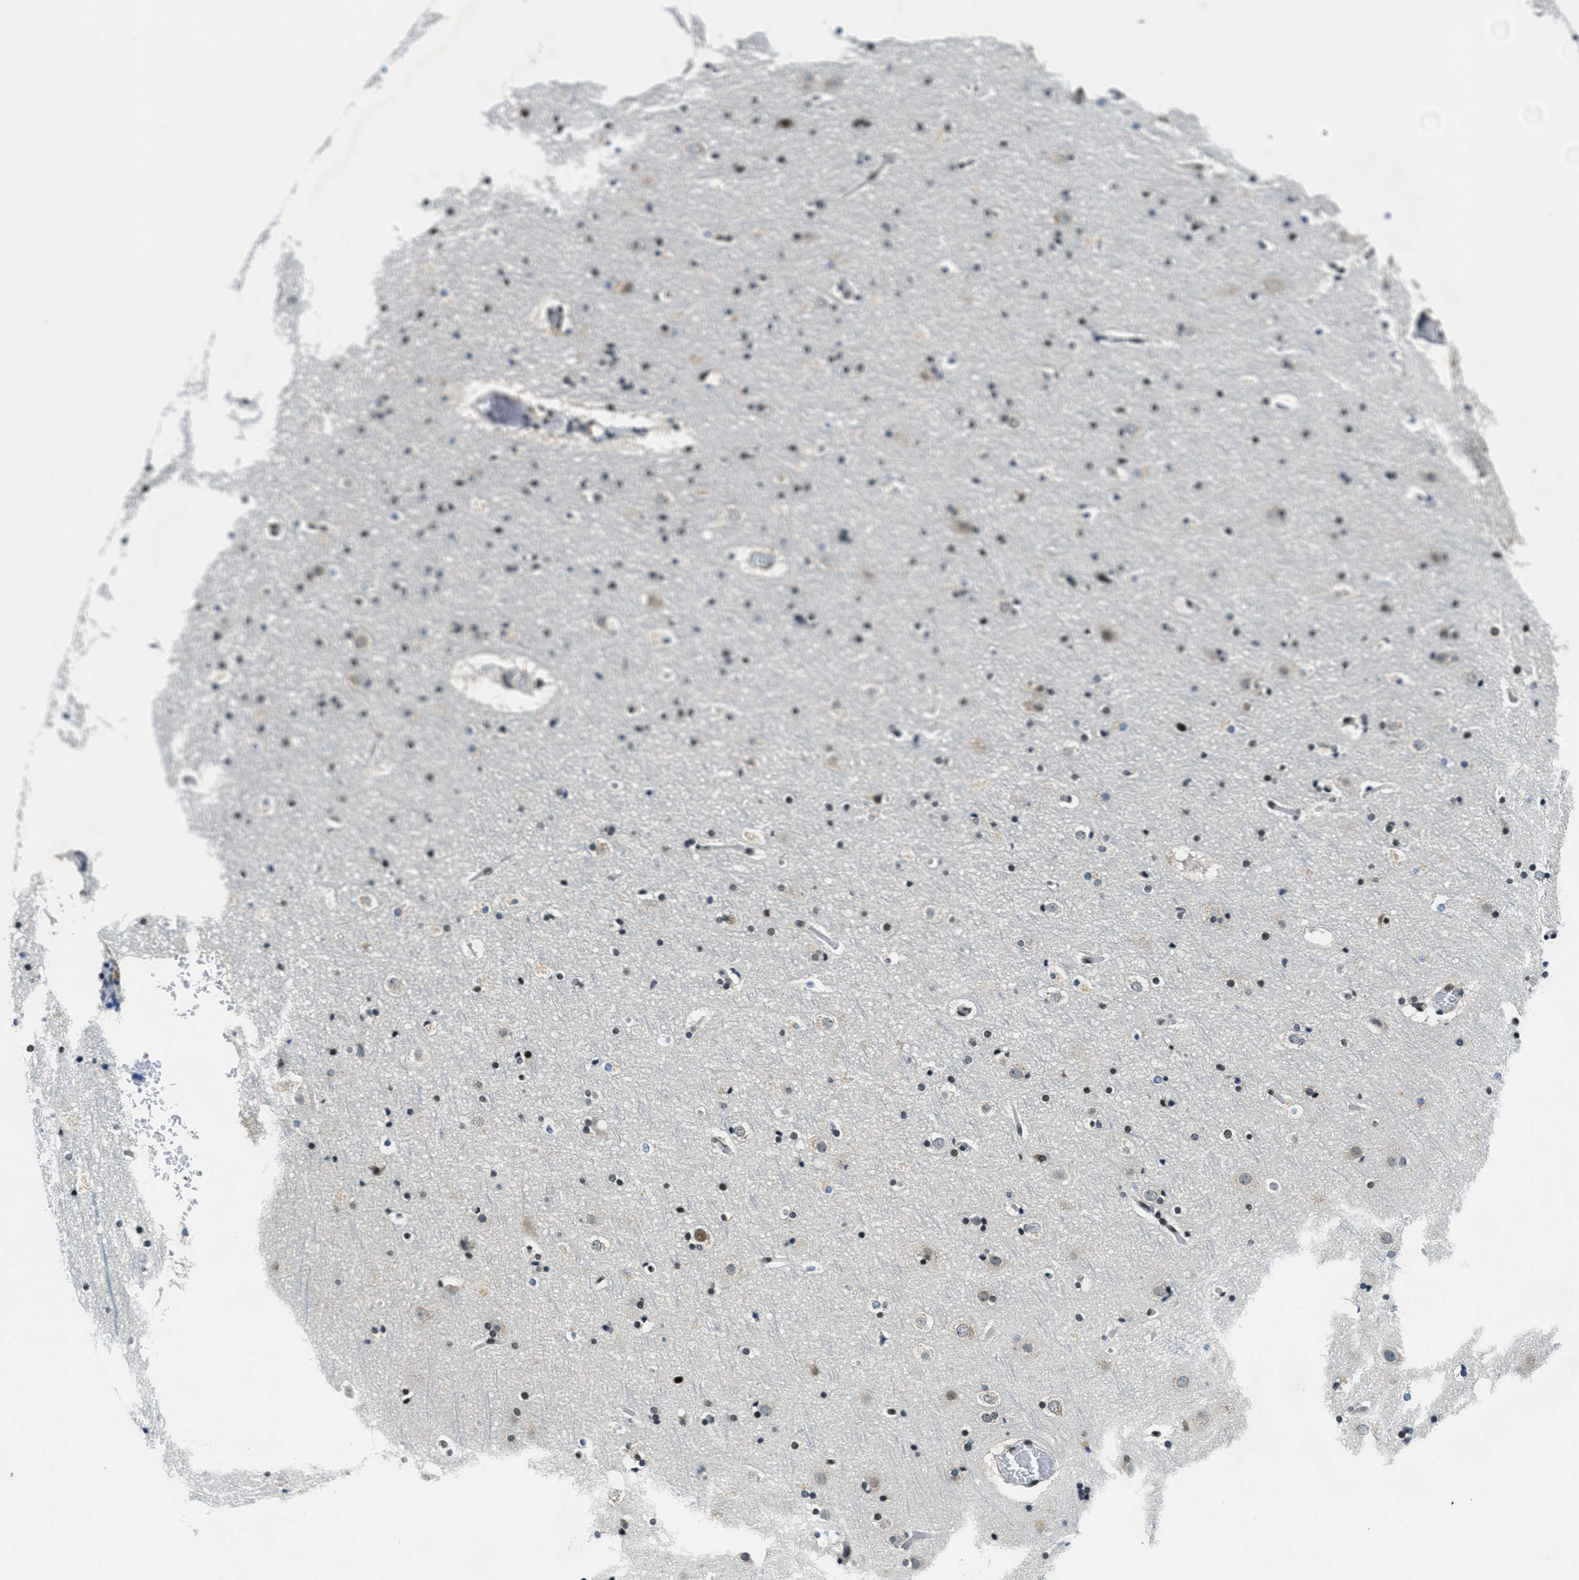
{"staining": {"intensity": "moderate", "quantity": ">75%", "location": "nuclear"}, "tissue": "cerebral cortex", "cell_type": "Endothelial cells", "image_type": "normal", "snomed": [{"axis": "morphology", "description": "Normal tissue, NOS"}, {"axis": "topography", "description": "Cerebral cortex"}], "caption": "A photomicrograph showing moderate nuclear positivity in about >75% of endothelial cells in unremarkable cerebral cortex, as visualized by brown immunohistochemical staining.", "gene": "SSB", "patient": {"sex": "male", "age": 57}}